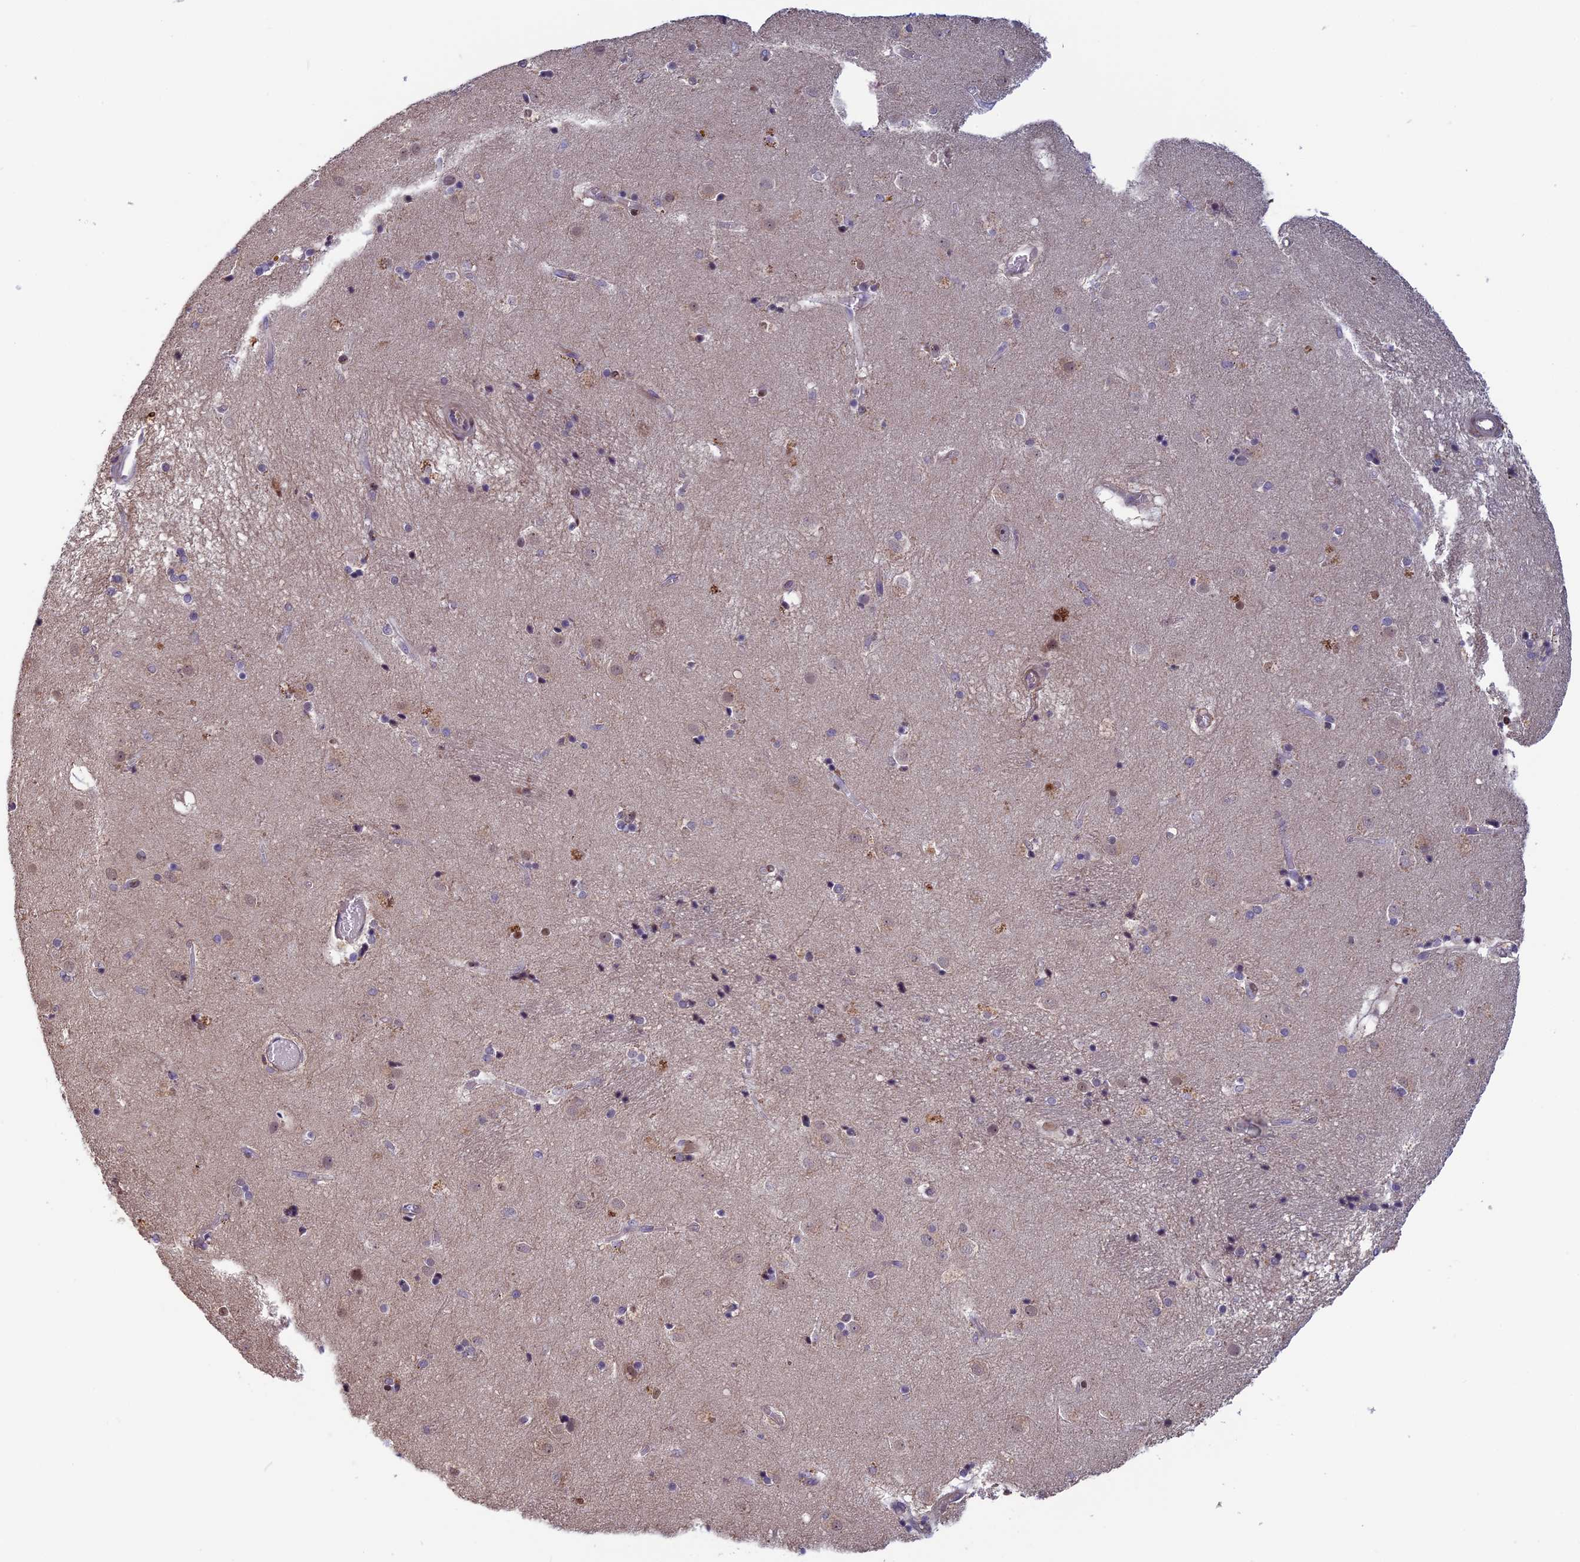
{"staining": {"intensity": "weak", "quantity": "<25%", "location": "cytoplasmic/membranous"}, "tissue": "caudate", "cell_type": "Glial cells", "image_type": "normal", "snomed": [{"axis": "morphology", "description": "Normal tissue, NOS"}, {"axis": "topography", "description": "Lateral ventricle wall"}], "caption": "The IHC histopathology image has no significant expression in glial cells of caudate. (Brightfield microscopy of DAB (3,3'-diaminobenzidine) immunohistochemistry at high magnification).", "gene": "CCDC9B", "patient": {"sex": "male", "age": 70}}